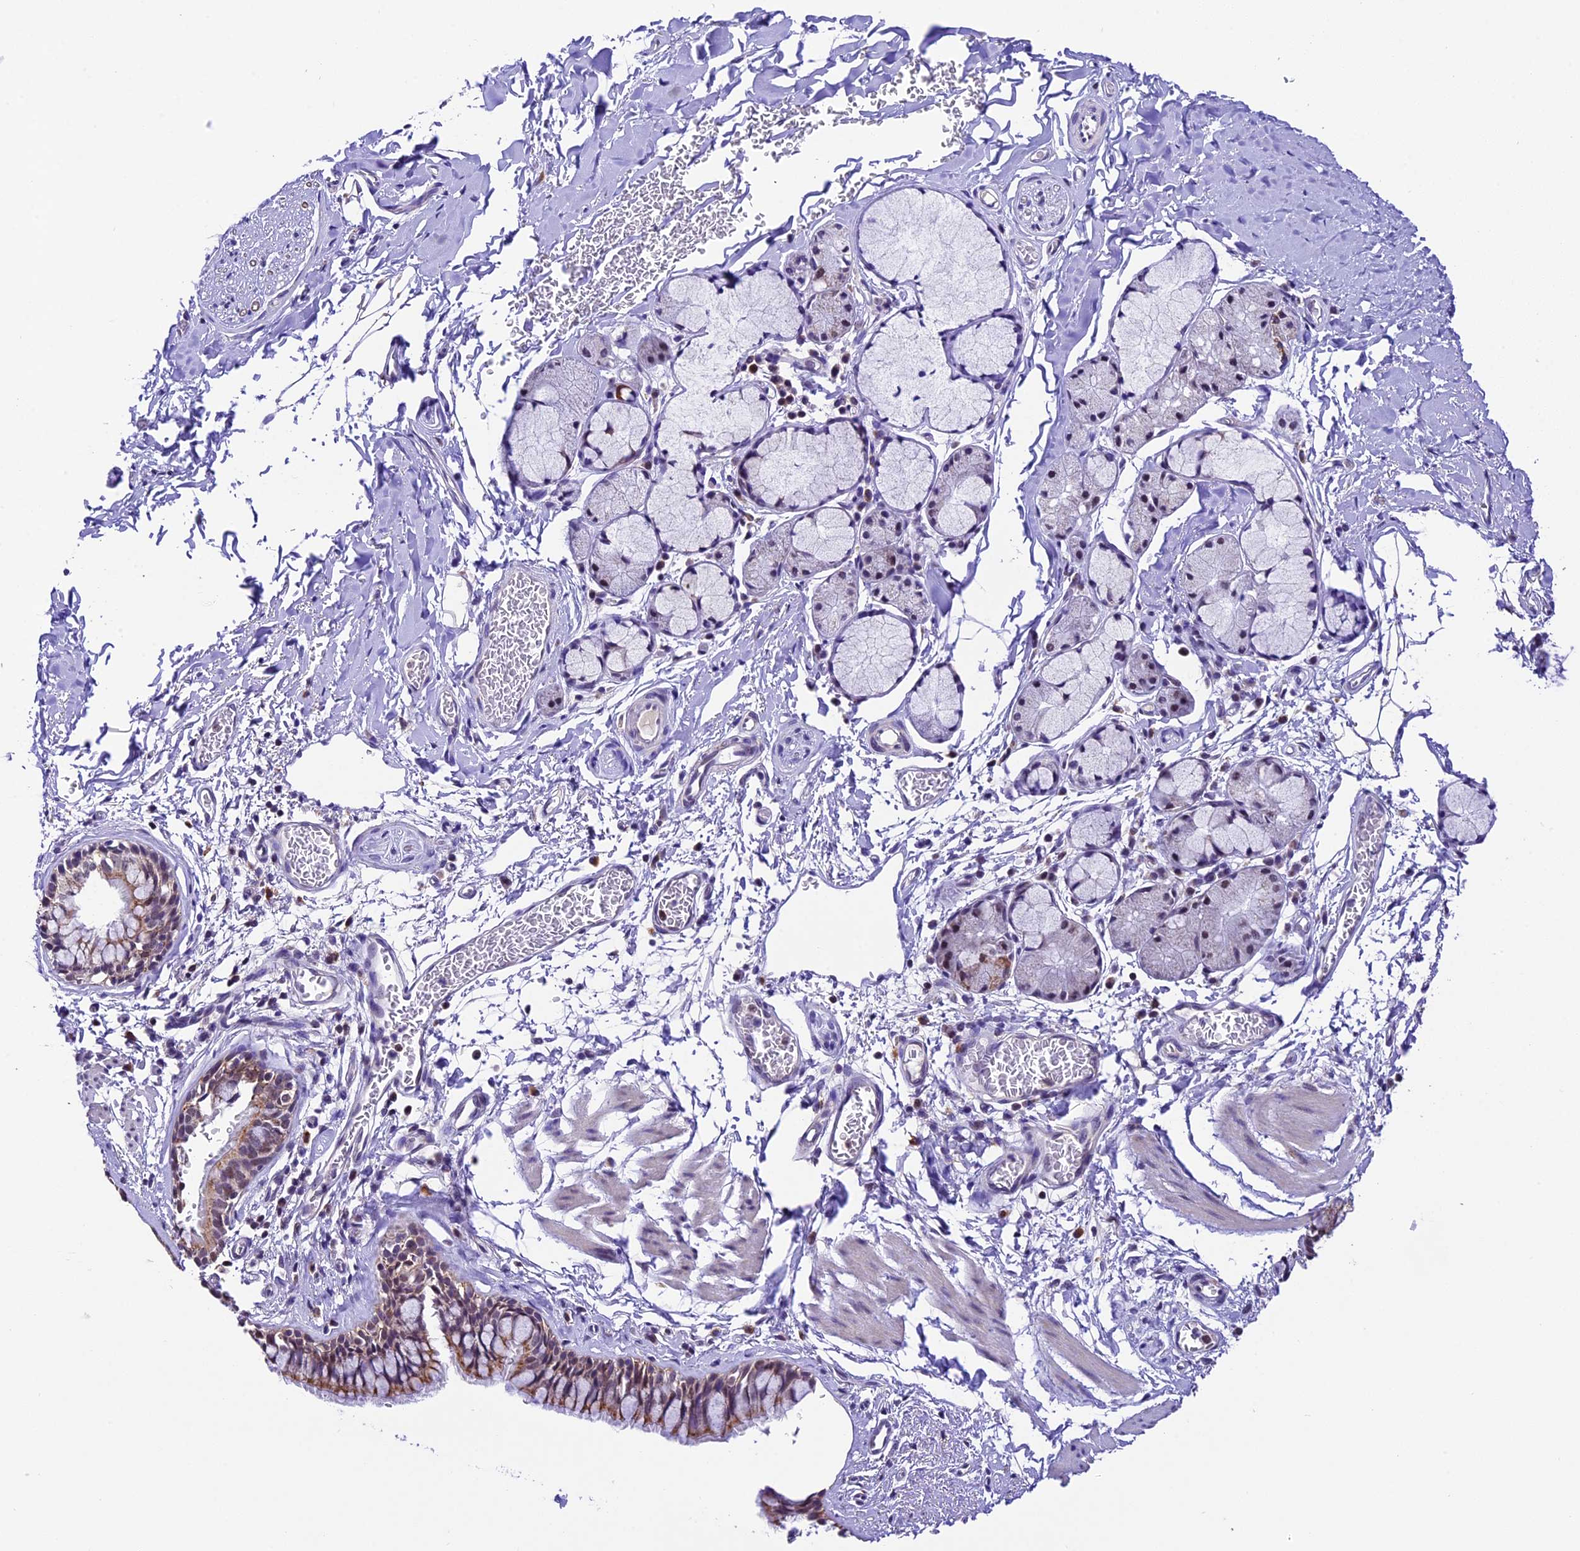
{"staining": {"intensity": "moderate", "quantity": ">75%", "location": "cytoplasmic/membranous,nuclear"}, "tissue": "bronchus", "cell_type": "Respiratory epithelial cells", "image_type": "normal", "snomed": [{"axis": "morphology", "description": "Normal tissue, NOS"}, {"axis": "topography", "description": "Cartilage tissue"}, {"axis": "topography", "description": "Bronchus"}], "caption": "Brown immunohistochemical staining in unremarkable bronchus demonstrates moderate cytoplasmic/membranous,nuclear positivity in approximately >75% of respiratory epithelial cells.", "gene": "CARS2", "patient": {"sex": "female", "age": 36}}